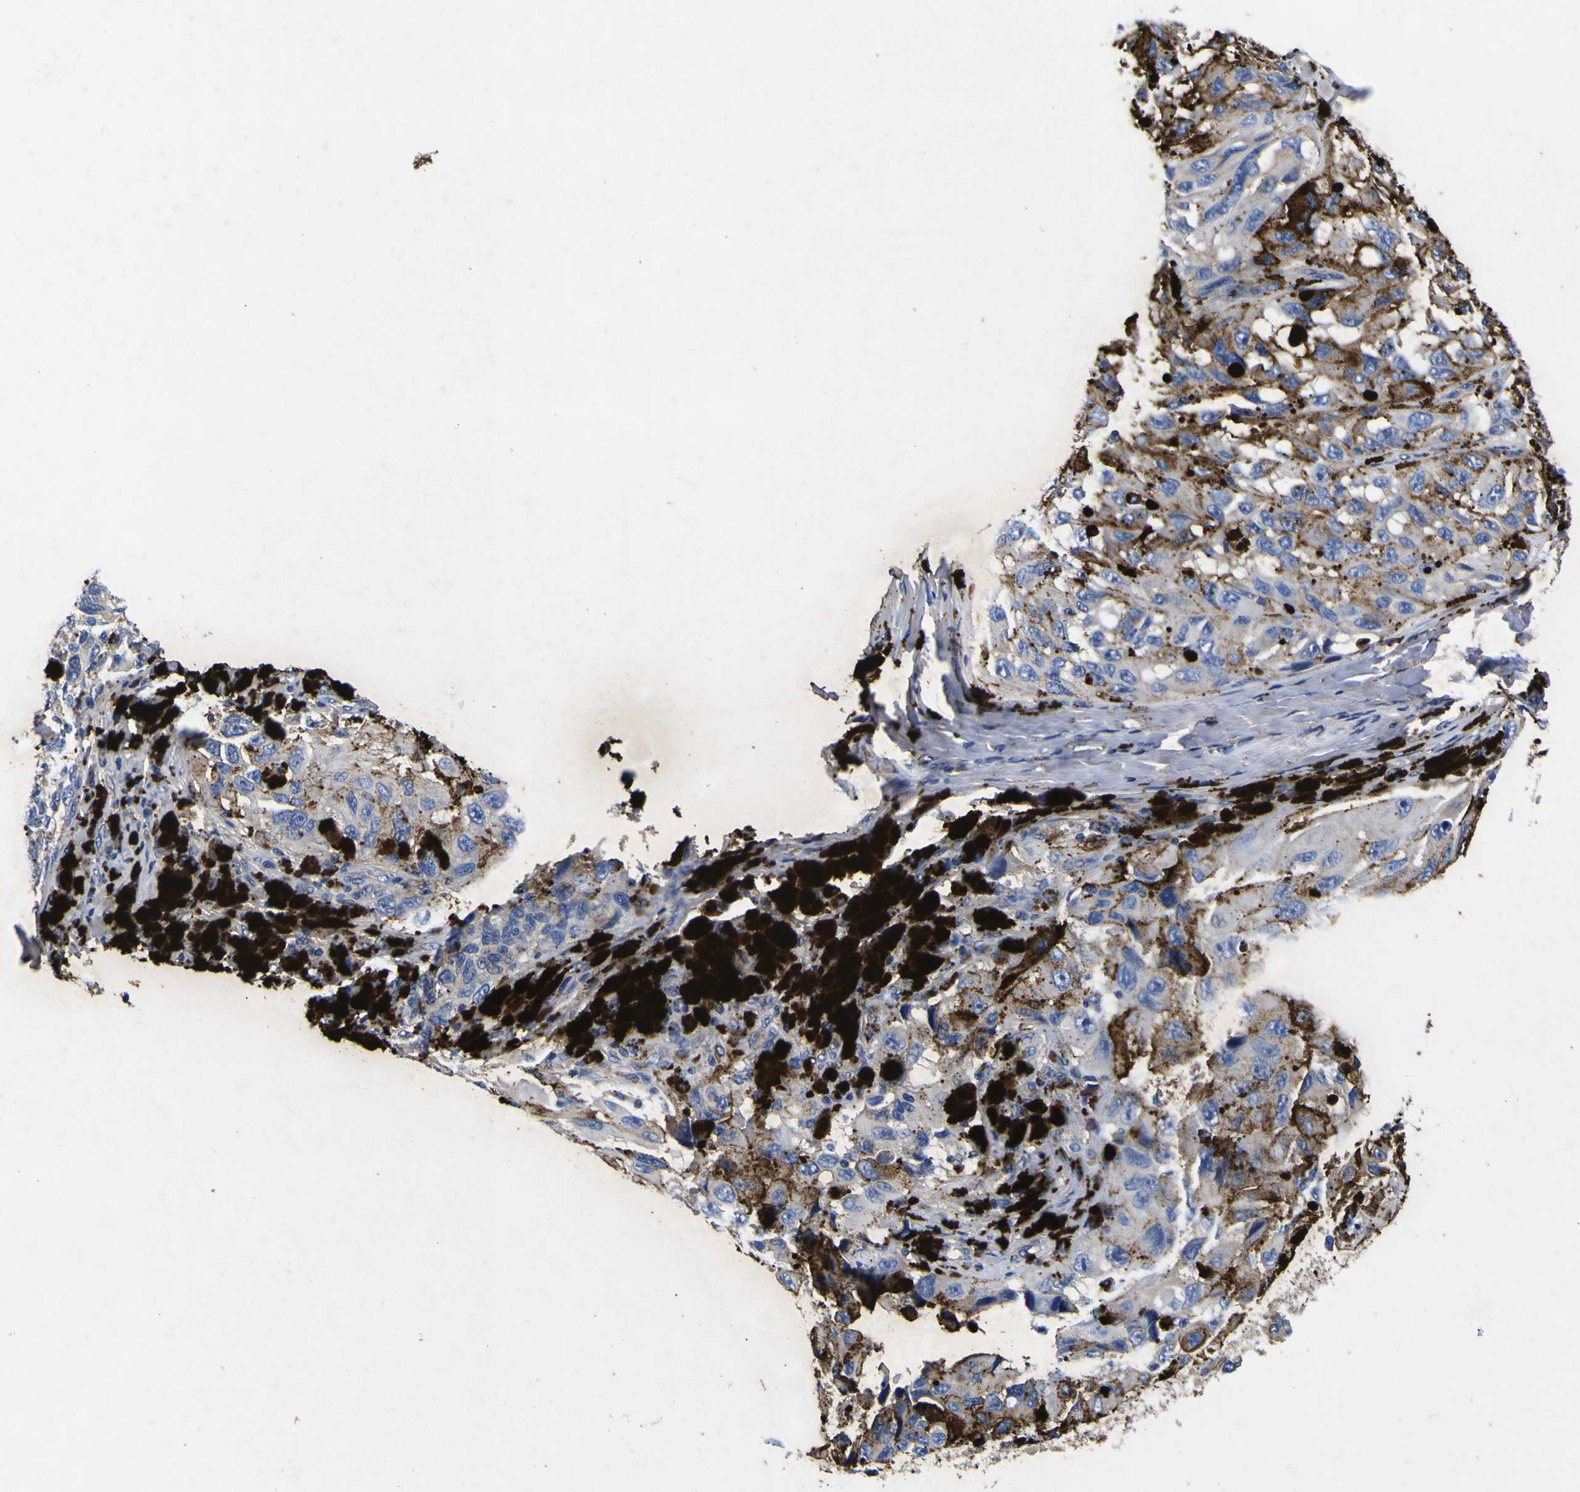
{"staining": {"intensity": "moderate", "quantity": "<25%", "location": "cytoplasmic/membranous"}, "tissue": "melanoma", "cell_type": "Tumor cells", "image_type": "cancer", "snomed": [{"axis": "morphology", "description": "Malignant melanoma, NOS"}, {"axis": "topography", "description": "Skin"}], "caption": "An immunohistochemistry (IHC) micrograph of tumor tissue is shown. Protein staining in brown highlights moderate cytoplasmic/membranous positivity in melanoma within tumor cells. Nuclei are stained in blue.", "gene": "VASN", "patient": {"sex": "female", "age": 73}}